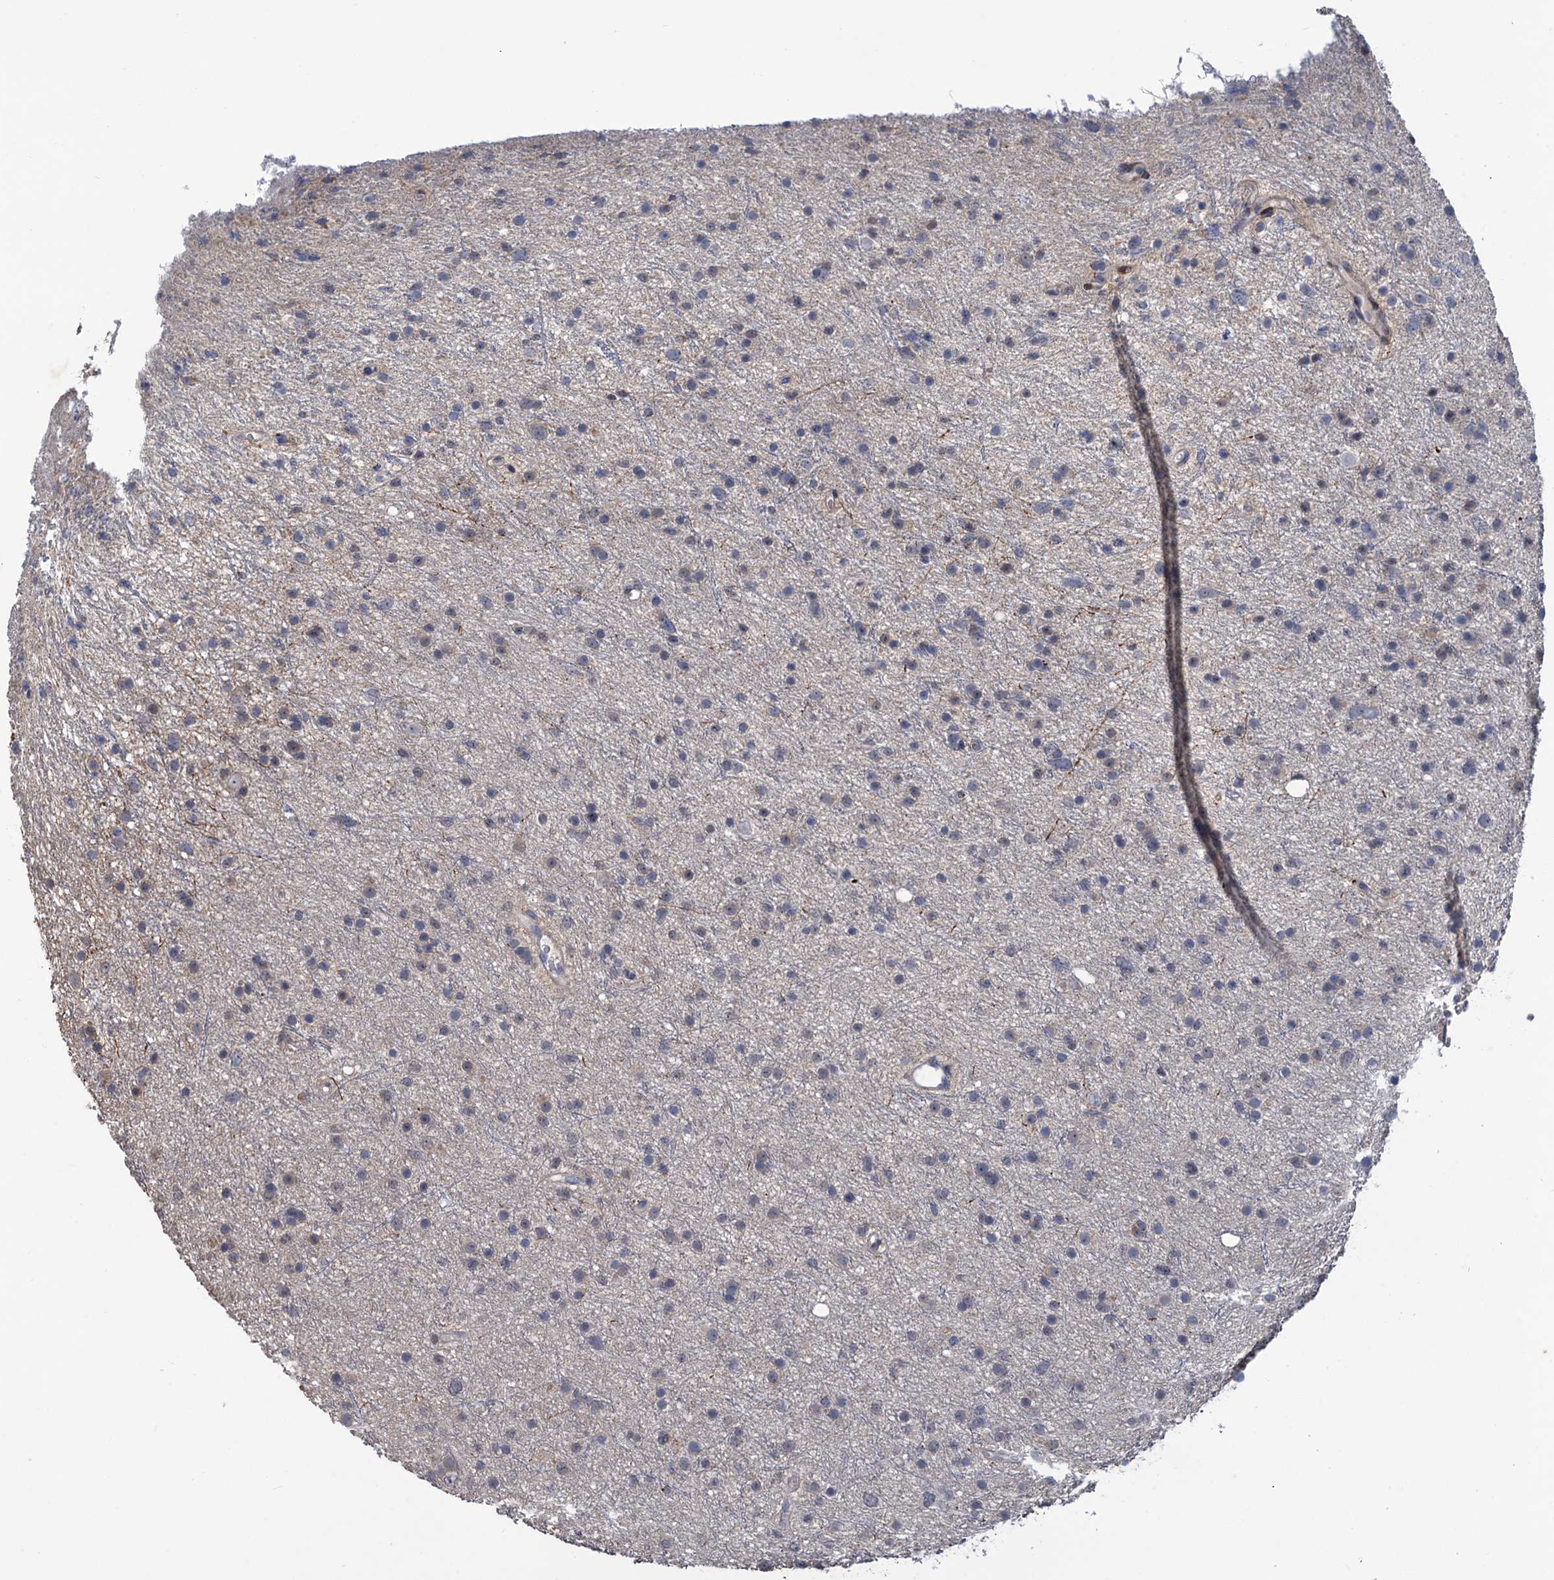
{"staining": {"intensity": "negative", "quantity": "none", "location": "none"}, "tissue": "glioma", "cell_type": "Tumor cells", "image_type": "cancer", "snomed": [{"axis": "morphology", "description": "Glioma, malignant, Low grade"}, {"axis": "topography", "description": "Cerebral cortex"}], "caption": "Tumor cells are negative for brown protein staining in glioma.", "gene": "ESYT3", "patient": {"sex": "female", "age": 39}}